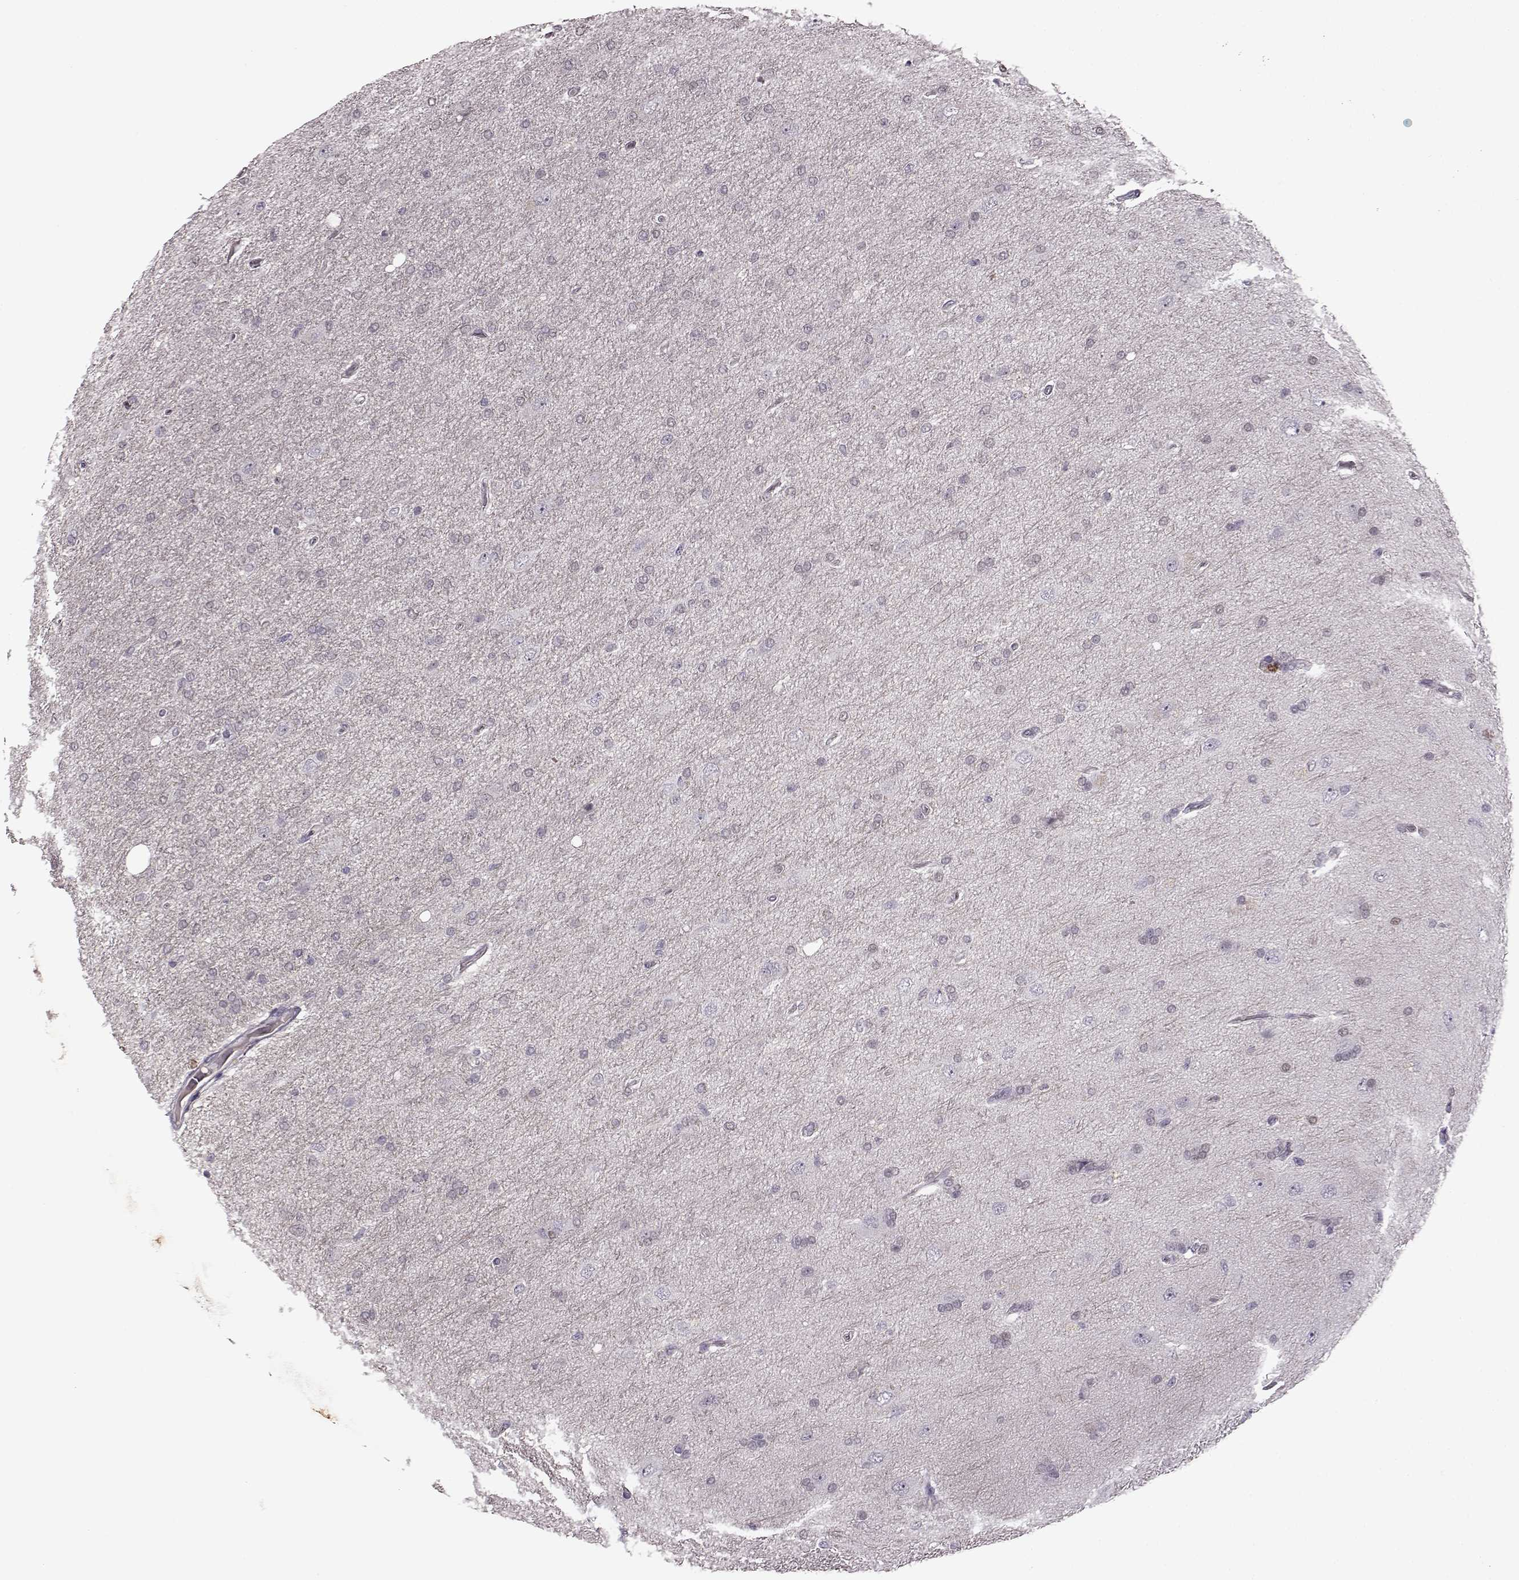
{"staining": {"intensity": "negative", "quantity": "none", "location": "none"}, "tissue": "glioma", "cell_type": "Tumor cells", "image_type": "cancer", "snomed": [{"axis": "morphology", "description": "Glioma, malignant, High grade"}, {"axis": "topography", "description": "Cerebral cortex"}], "caption": "This is an immunohistochemistry image of human malignant glioma (high-grade). There is no staining in tumor cells.", "gene": "CNGA3", "patient": {"sex": "male", "age": 70}}